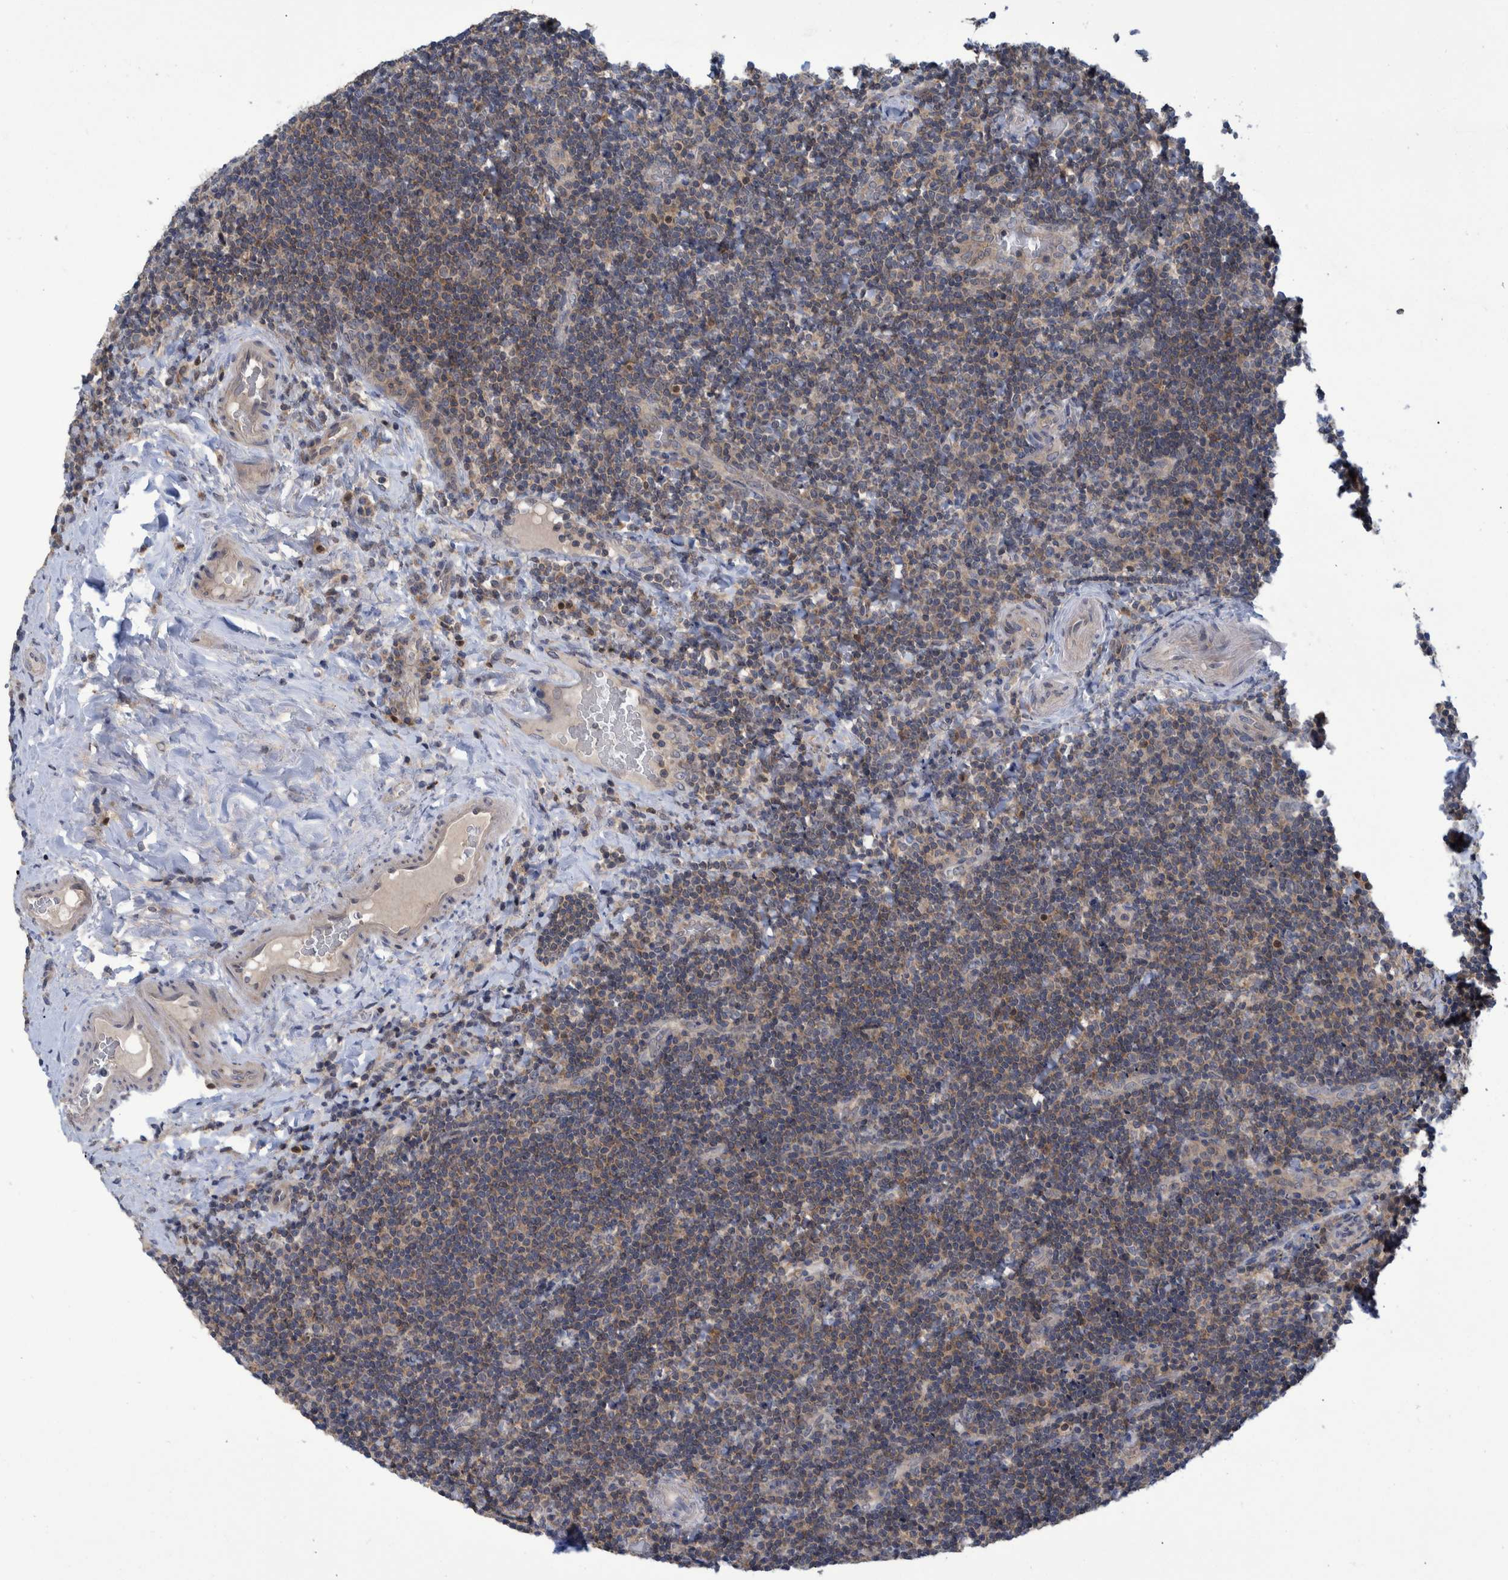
{"staining": {"intensity": "weak", "quantity": ">75%", "location": "cytoplasmic/membranous"}, "tissue": "lymphoma", "cell_type": "Tumor cells", "image_type": "cancer", "snomed": [{"axis": "morphology", "description": "Malignant lymphoma, non-Hodgkin's type, High grade"}, {"axis": "topography", "description": "Tonsil"}], "caption": "Lymphoma stained with DAB immunohistochemistry reveals low levels of weak cytoplasmic/membranous staining in about >75% of tumor cells.", "gene": "PCYT2", "patient": {"sex": "female", "age": 36}}